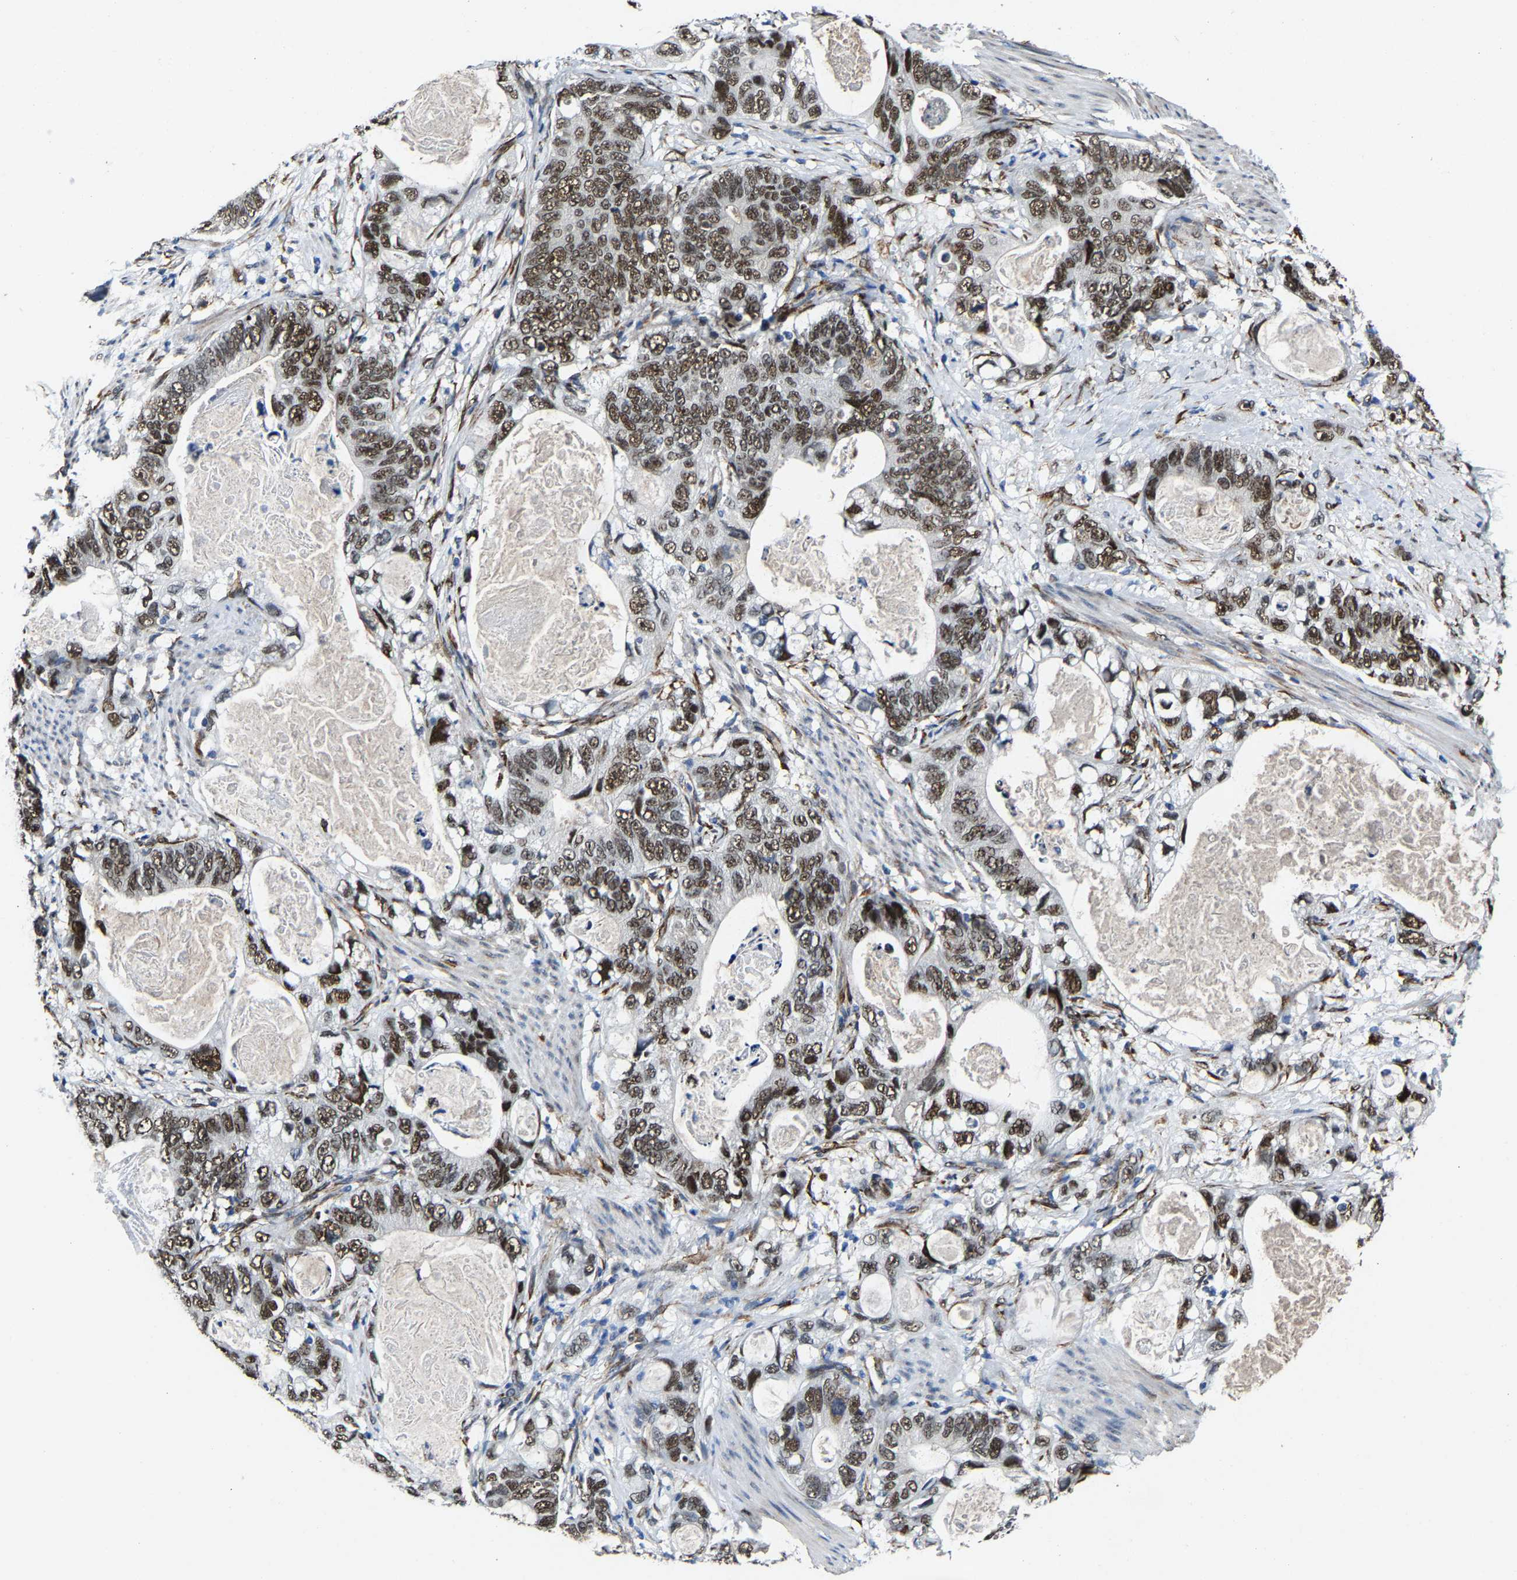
{"staining": {"intensity": "moderate", "quantity": ">75%", "location": "nuclear"}, "tissue": "stomach cancer", "cell_type": "Tumor cells", "image_type": "cancer", "snomed": [{"axis": "morphology", "description": "Normal tissue, NOS"}, {"axis": "morphology", "description": "Adenocarcinoma, NOS"}, {"axis": "topography", "description": "Stomach"}], "caption": "Immunohistochemical staining of stomach adenocarcinoma displays medium levels of moderate nuclear protein positivity in about >75% of tumor cells.", "gene": "METTL1", "patient": {"sex": "female", "age": 89}}